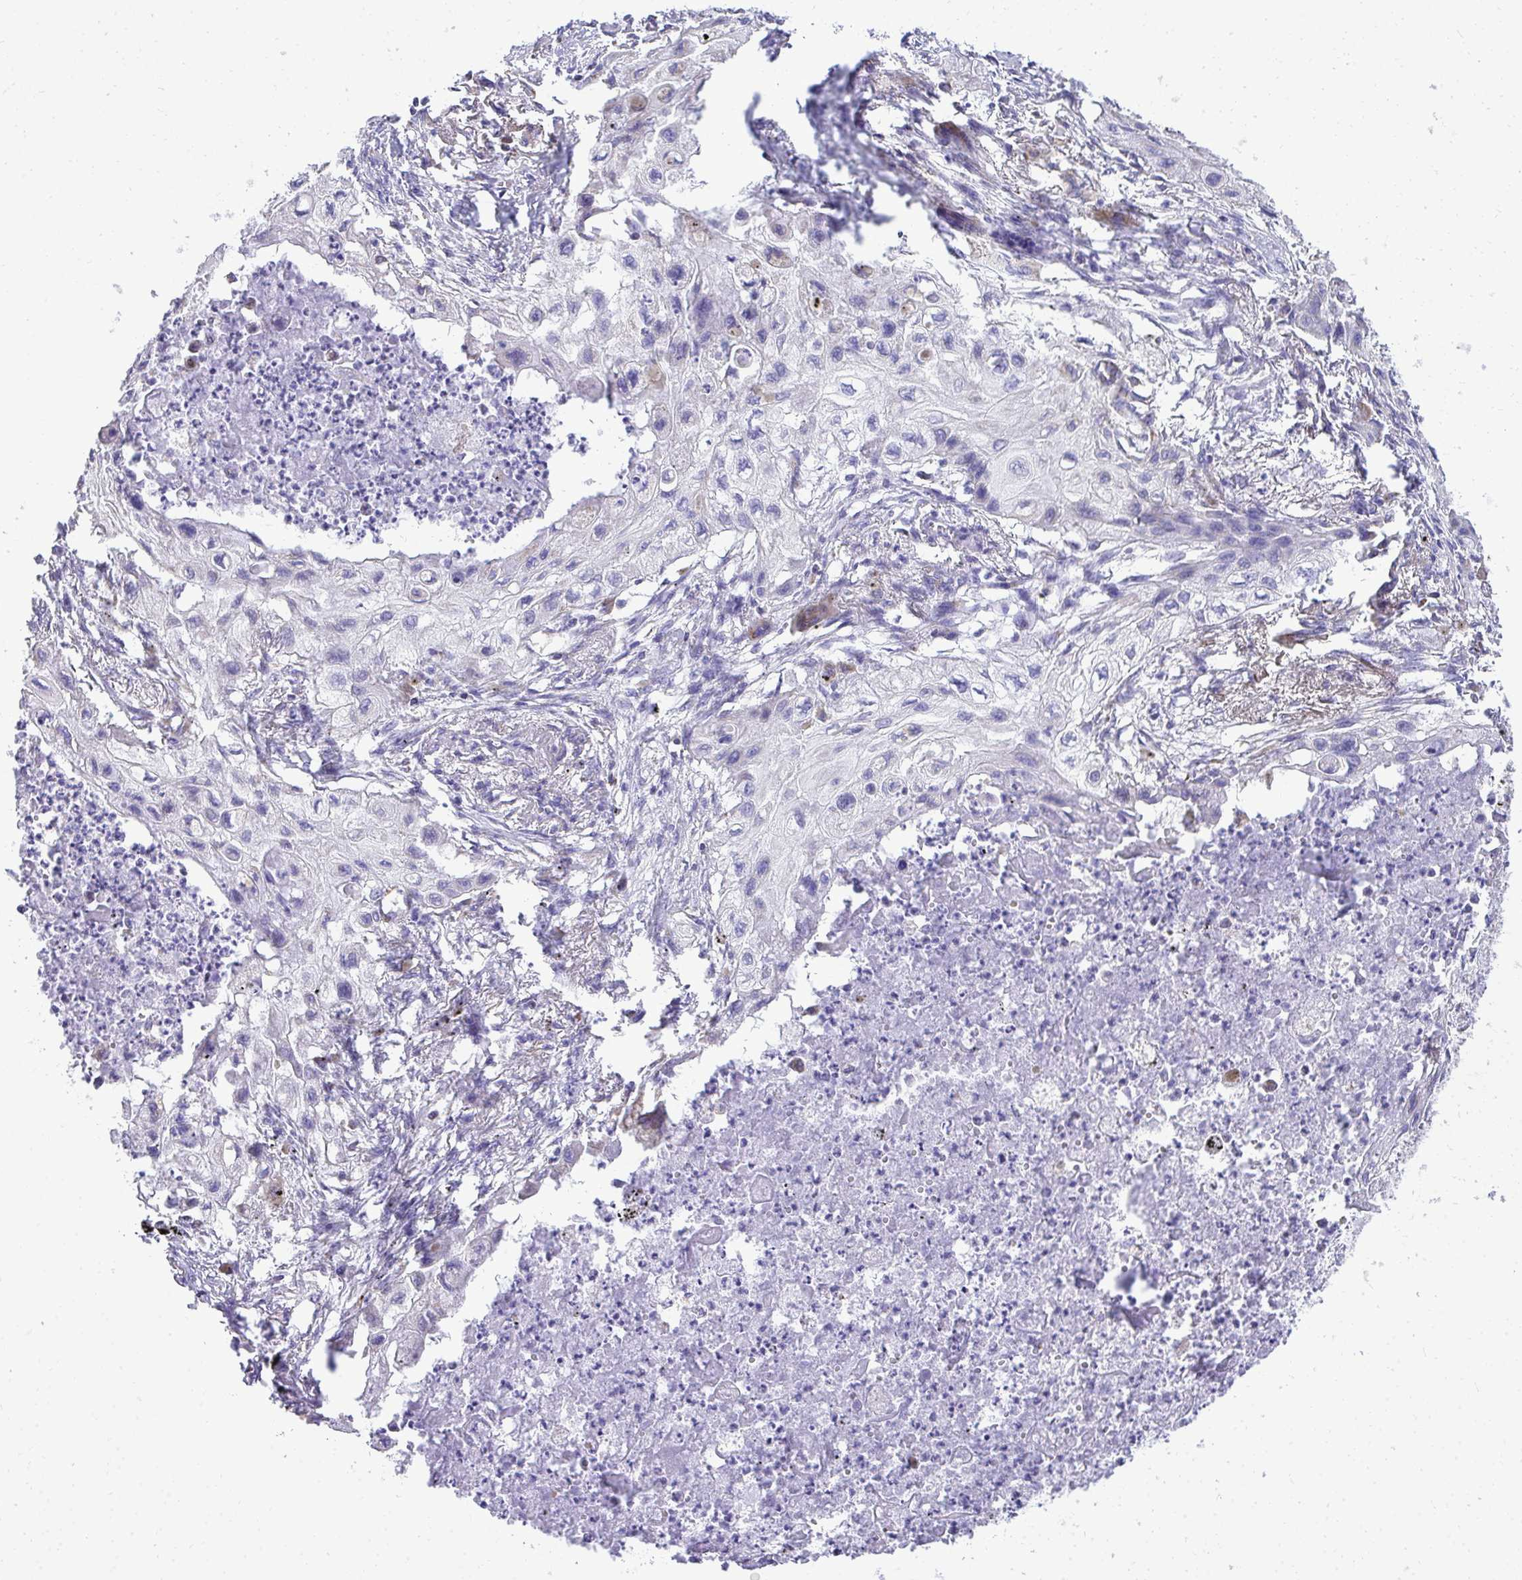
{"staining": {"intensity": "negative", "quantity": "none", "location": "none"}, "tissue": "lung cancer", "cell_type": "Tumor cells", "image_type": "cancer", "snomed": [{"axis": "morphology", "description": "Squamous cell carcinoma, NOS"}, {"axis": "topography", "description": "Lung"}], "caption": "Protein analysis of lung cancer displays no significant staining in tumor cells. (DAB (3,3'-diaminobenzidine) immunohistochemistry (IHC) with hematoxylin counter stain).", "gene": "MPZL2", "patient": {"sex": "male", "age": 71}}